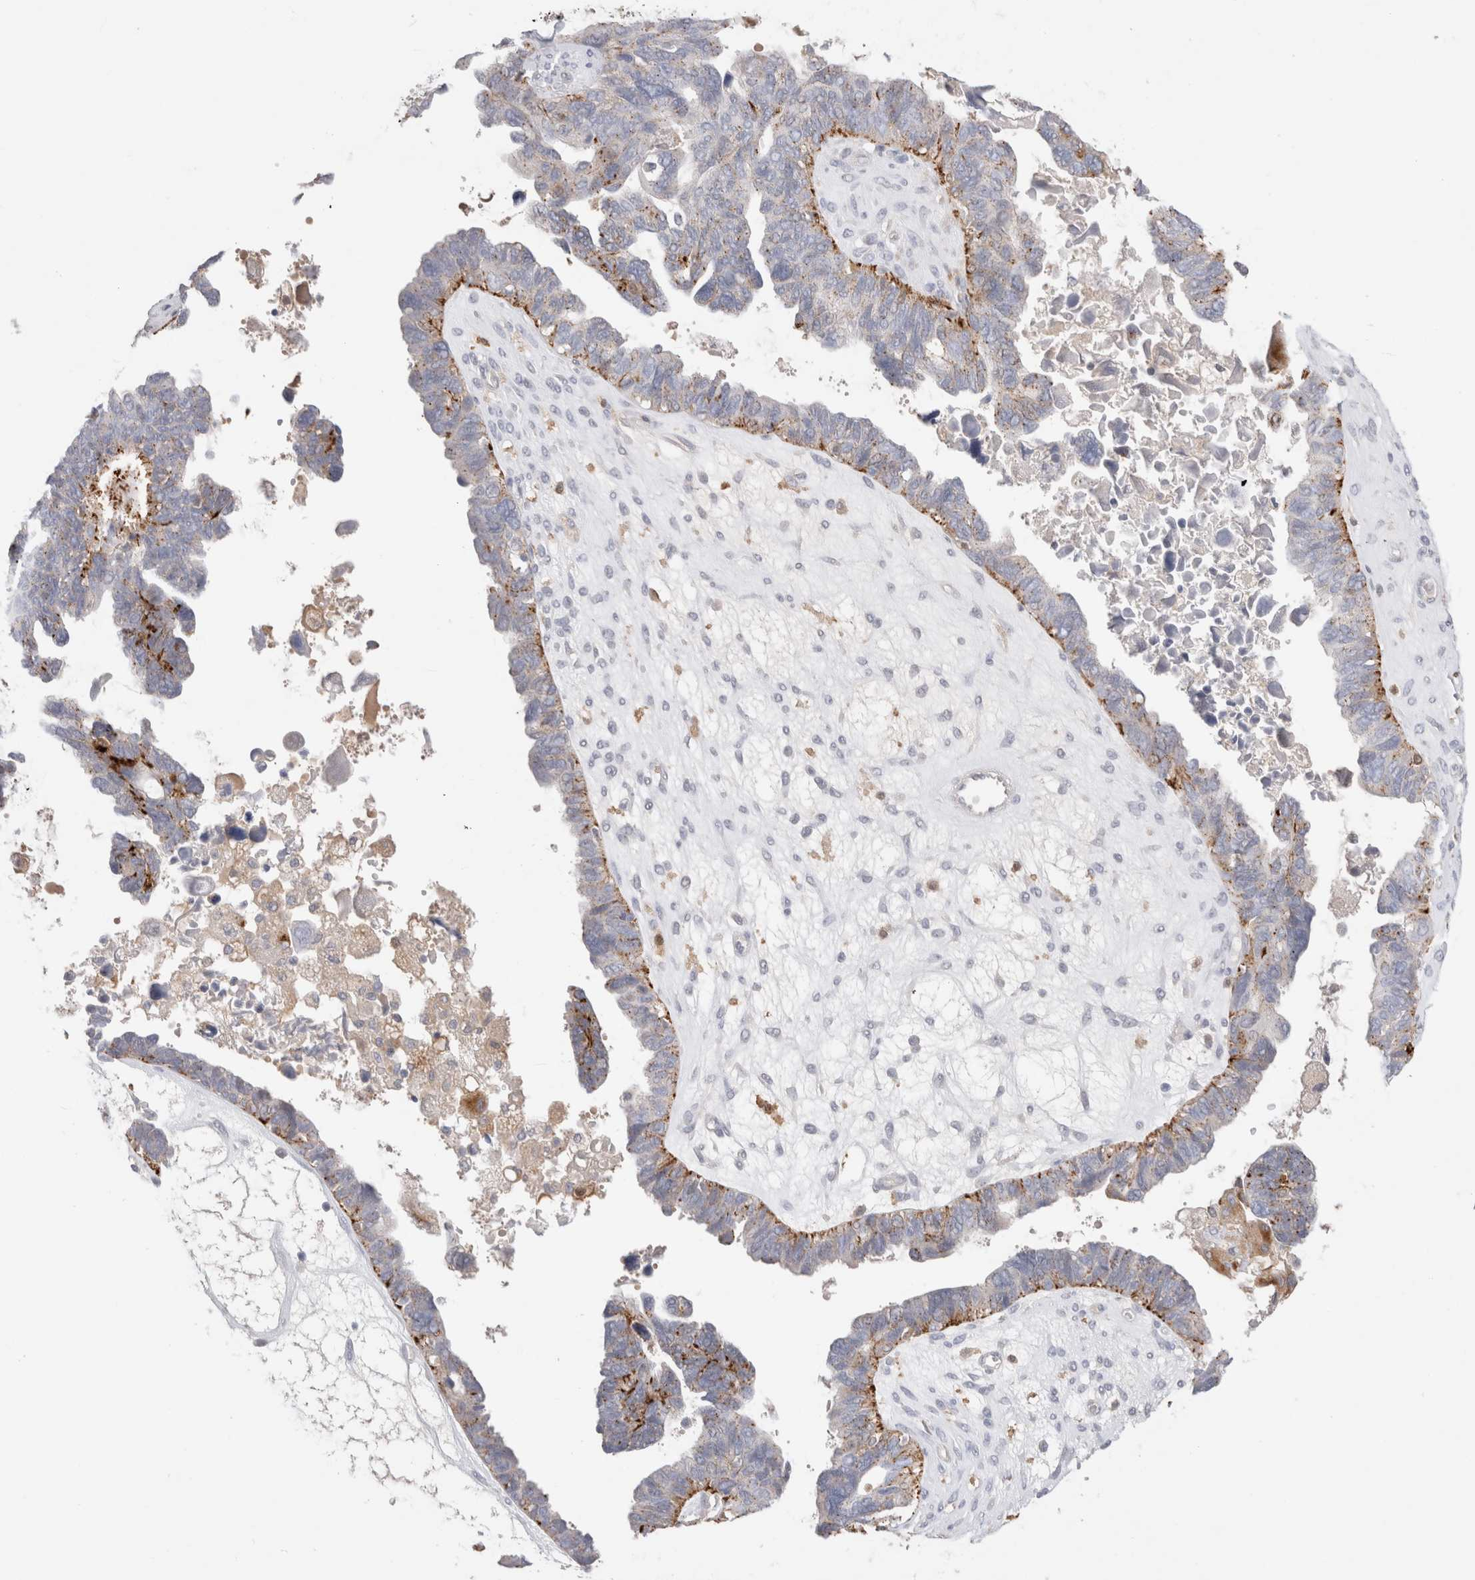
{"staining": {"intensity": "strong", "quantity": "<25%", "location": "cytoplasmic/membranous"}, "tissue": "ovarian cancer", "cell_type": "Tumor cells", "image_type": "cancer", "snomed": [{"axis": "morphology", "description": "Cystadenocarcinoma, serous, NOS"}, {"axis": "topography", "description": "Ovary"}], "caption": "Brown immunohistochemical staining in ovarian cancer displays strong cytoplasmic/membranous positivity in about <25% of tumor cells.", "gene": "HPGDS", "patient": {"sex": "female", "age": 79}}